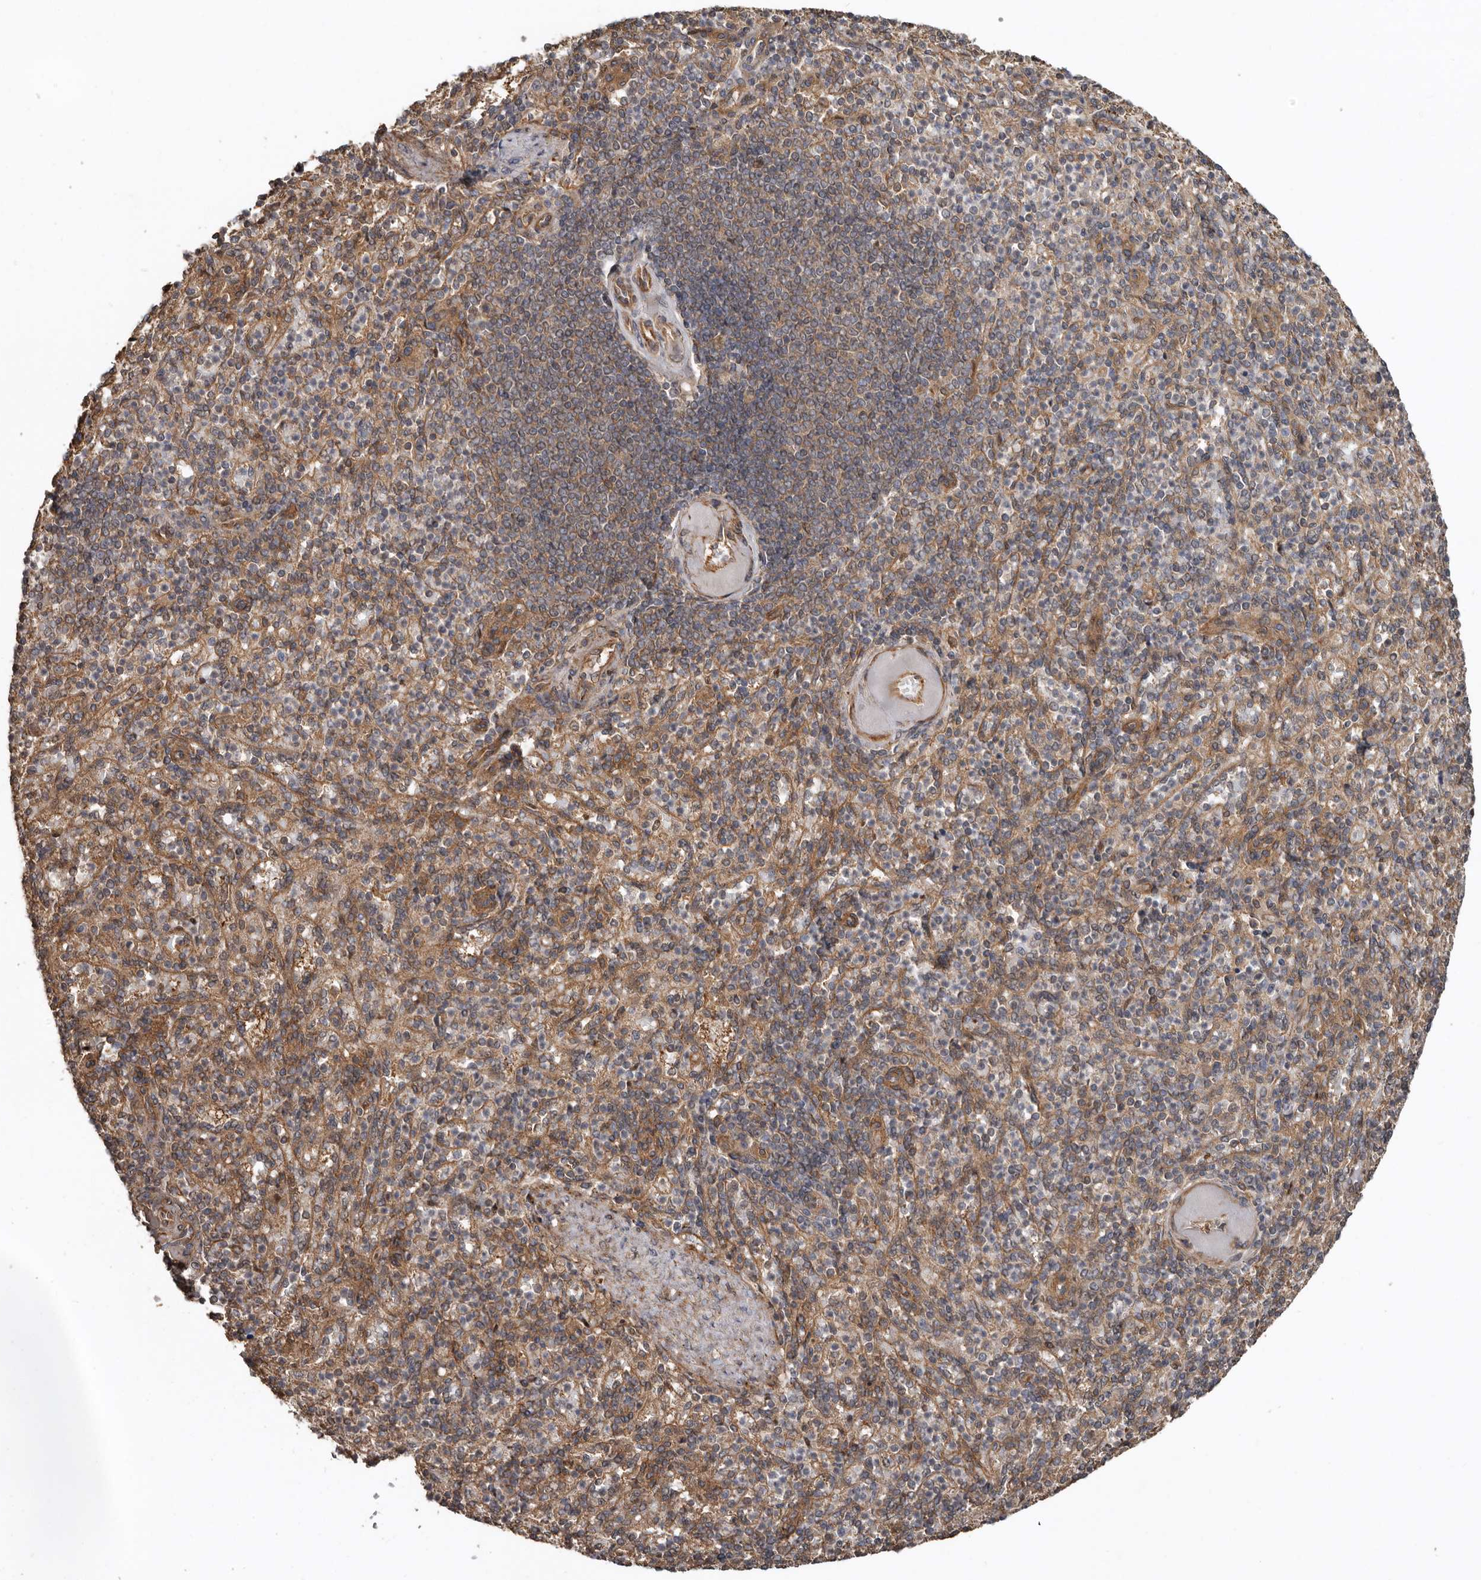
{"staining": {"intensity": "weak", "quantity": "25%-75%", "location": "cytoplasmic/membranous"}, "tissue": "spleen", "cell_type": "Cells in red pulp", "image_type": "normal", "snomed": [{"axis": "morphology", "description": "Normal tissue, NOS"}, {"axis": "topography", "description": "Spleen"}], "caption": "A low amount of weak cytoplasmic/membranous staining is identified in approximately 25%-75% of cells in red pulp in normal spleen.", "gene": "EXOC3L1", "patient": {"sex": "female", "age": 74}}